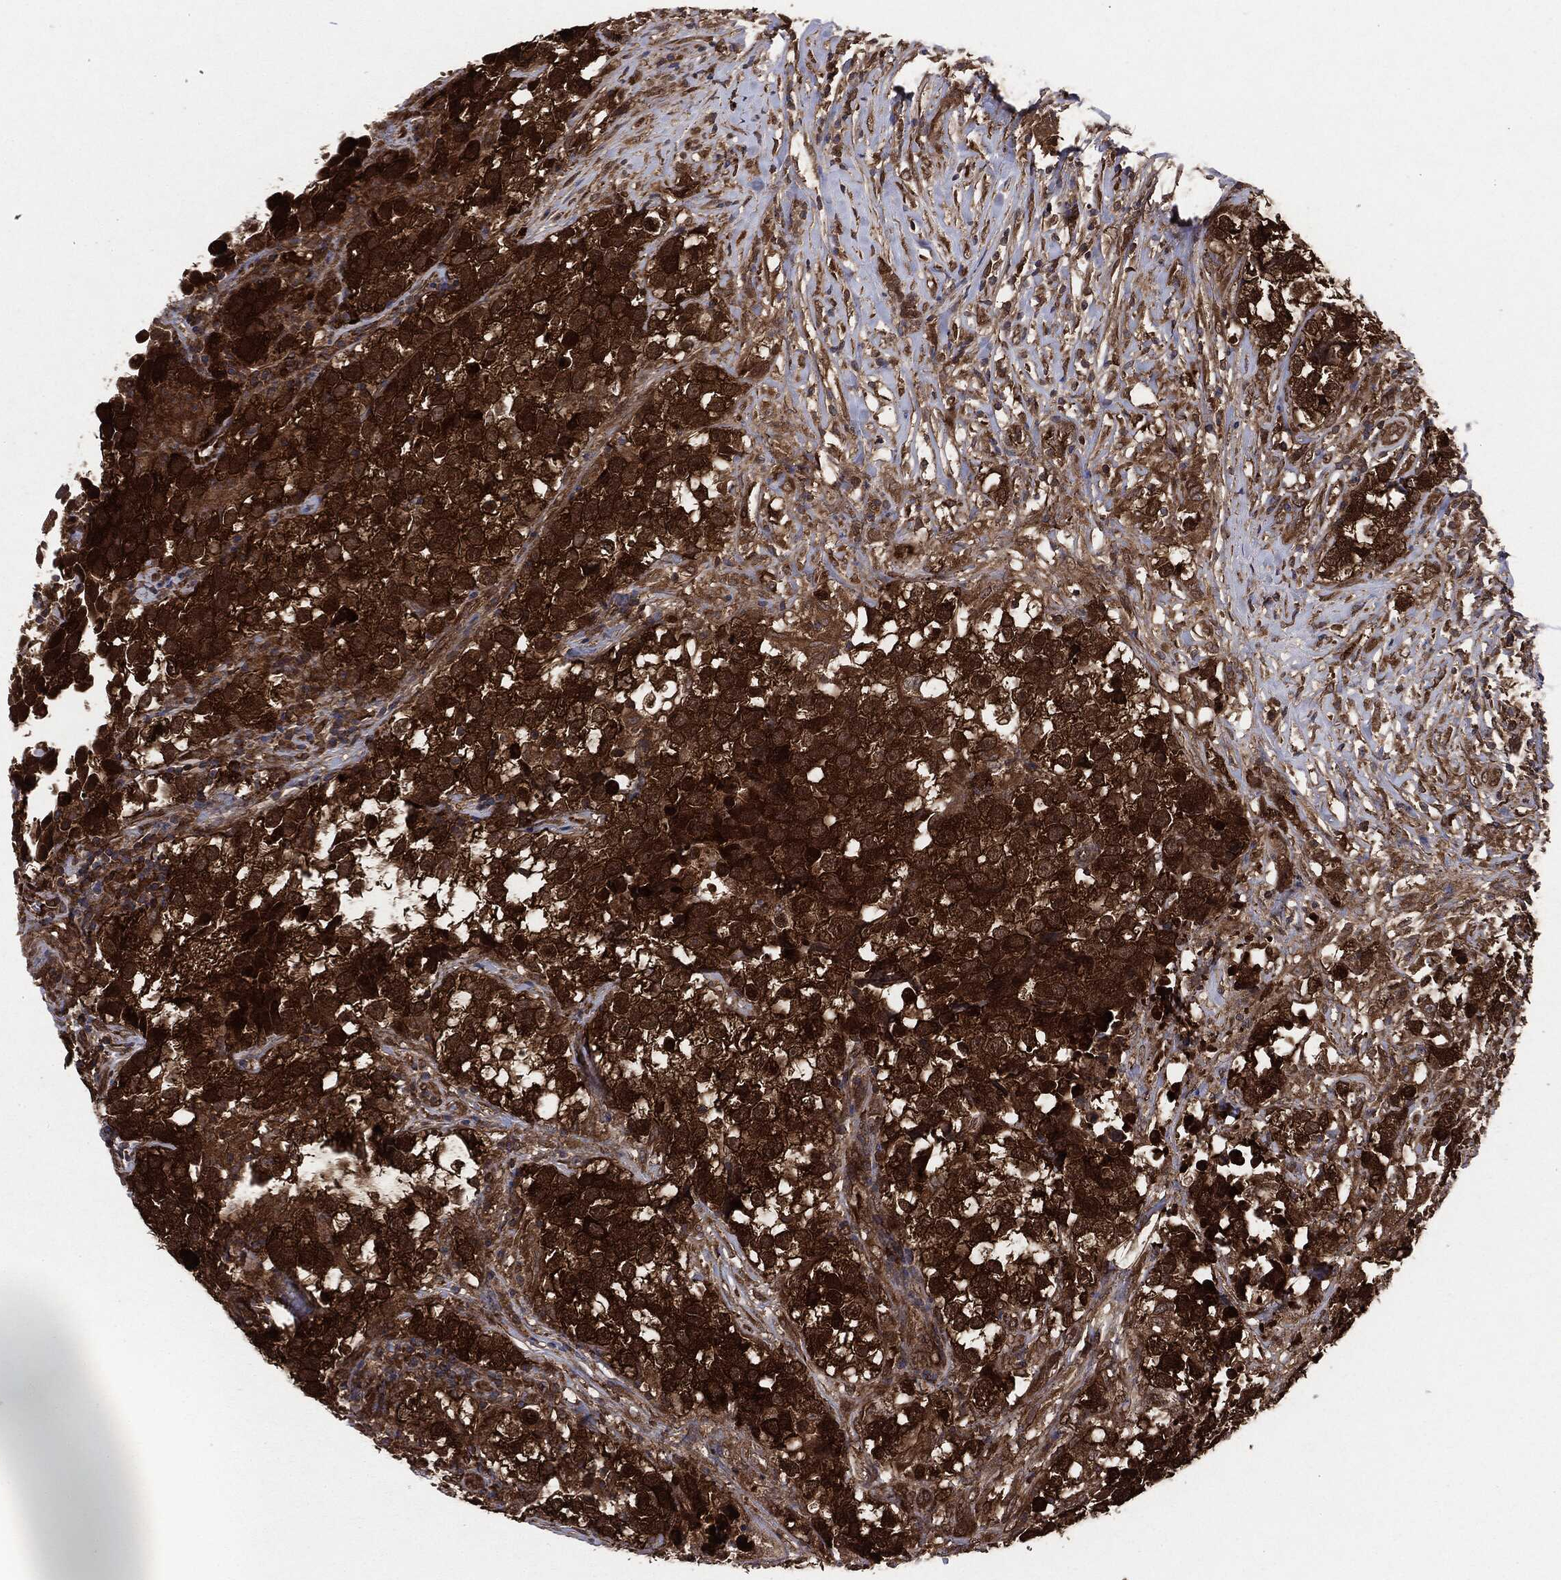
{"staining": {"intensity": "strong", "quantity": ">75%", "location": "cytoplasmic/membranous"}, "tissue": "testis cancer", "cell_type": "Tumor cells", "image_type": "cancer", "snomed": [{"axis": "morphology", "description": "Seminoma, NOS"}, {"axis": "topography", "description": "Testis"}], "caption": "Protein expression analysis of human seminoma (testis) reveals strong cytoplasmic/membranous expression in approximately >75% of tumor cells.", "gene": "NME1", "patient": {"sex": "male", "age": 46}}